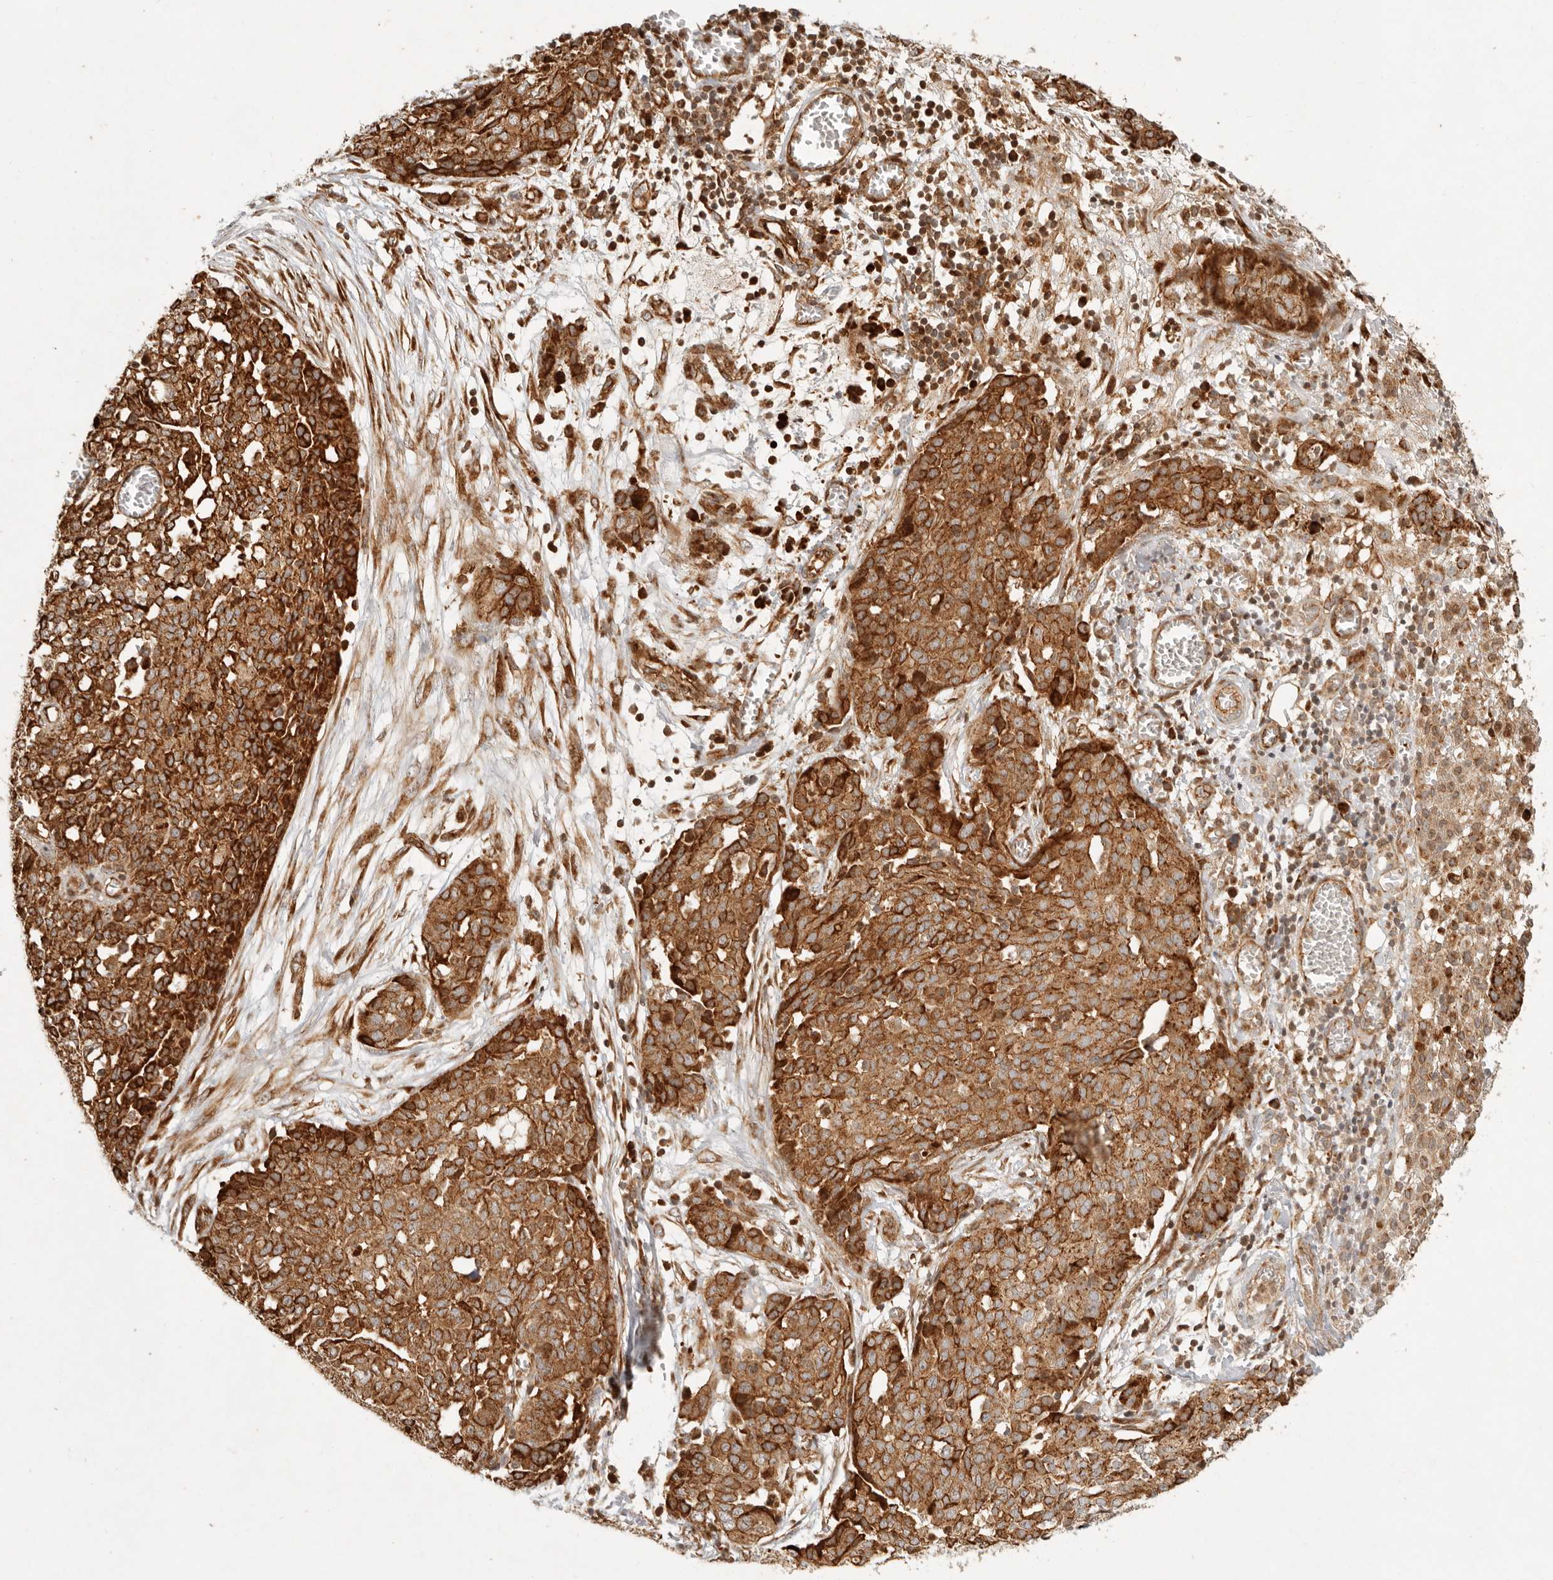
{"staining": {"intensity": "strong", "quantity": ">75%", "location": "cytoplasmic/membranous"}, "tissue": "ovarian cancer", "cell_type": "Tumor cells", "image_type": "cancer", "snomed": [{"axis": "morphology", "description": "Cystadenocarcinoma, serous, NOS"}, {"axis": "topography", "description": "Soft tissue"}, {"axis": "topography", "description": "Ovary"}], "caption": "Human serous cystadenocarcinoma (ovarian) stained with a protein marker displays strong staining in tumor cells.", "gene": "KLHL38", "patient": {"sex": "female", "age": 57}}